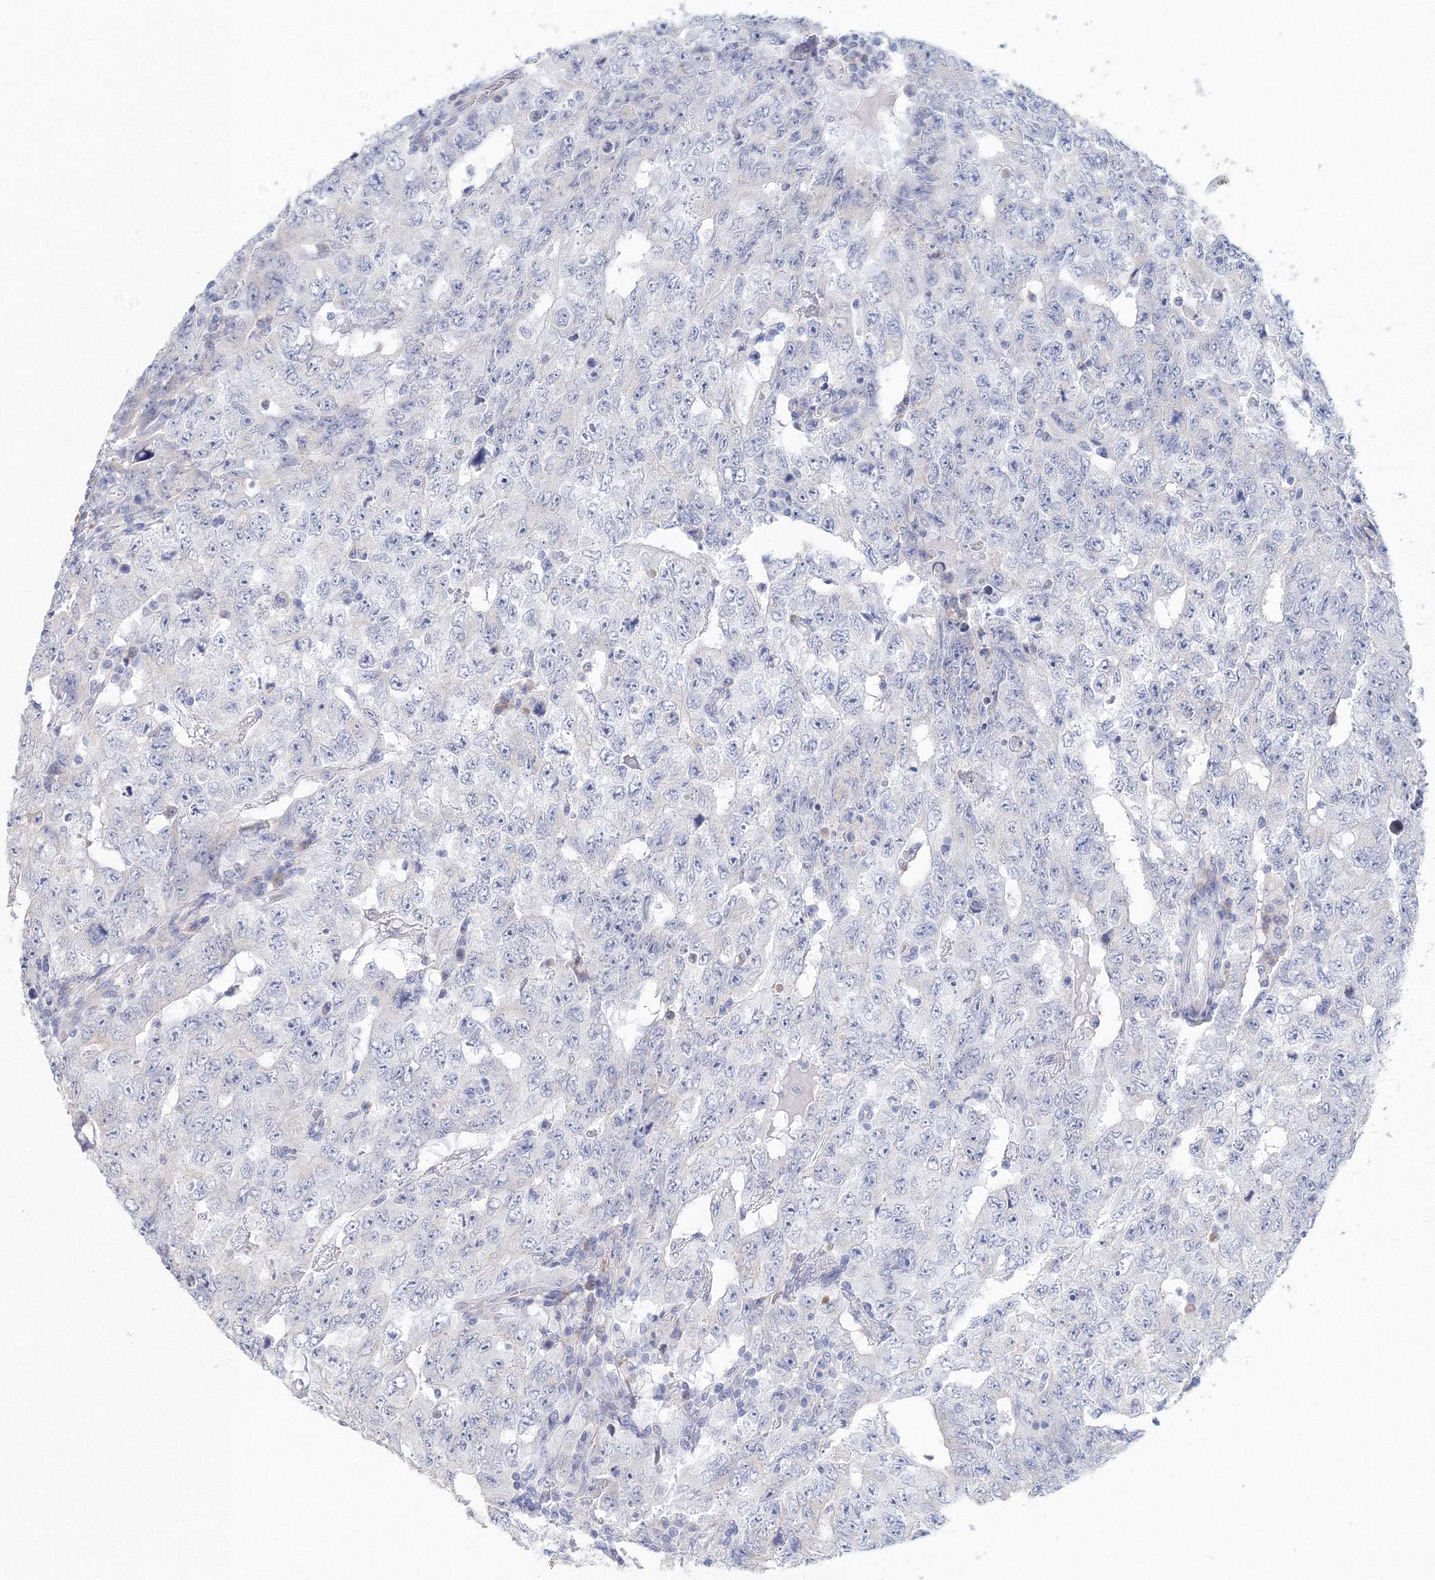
{"staining": {"intensity": "negative", "quantity": "none", "location": "none"}, "tissue": "testis cancer", "cell_type": "Tumor cells", "image_type": "cancer", "snomed": [{"axis": "morphology", "description": "Carcinoma, Embryonal, NOS"}, {"axis": "topography", "description": "Testis"}], "caption": "Protein analysis of testis cancer (embryonal carcinoma) displays no significant positivity in tumor cells.", "gene": "VSIG1", "patient": {"sex": "male", "age": 26}}